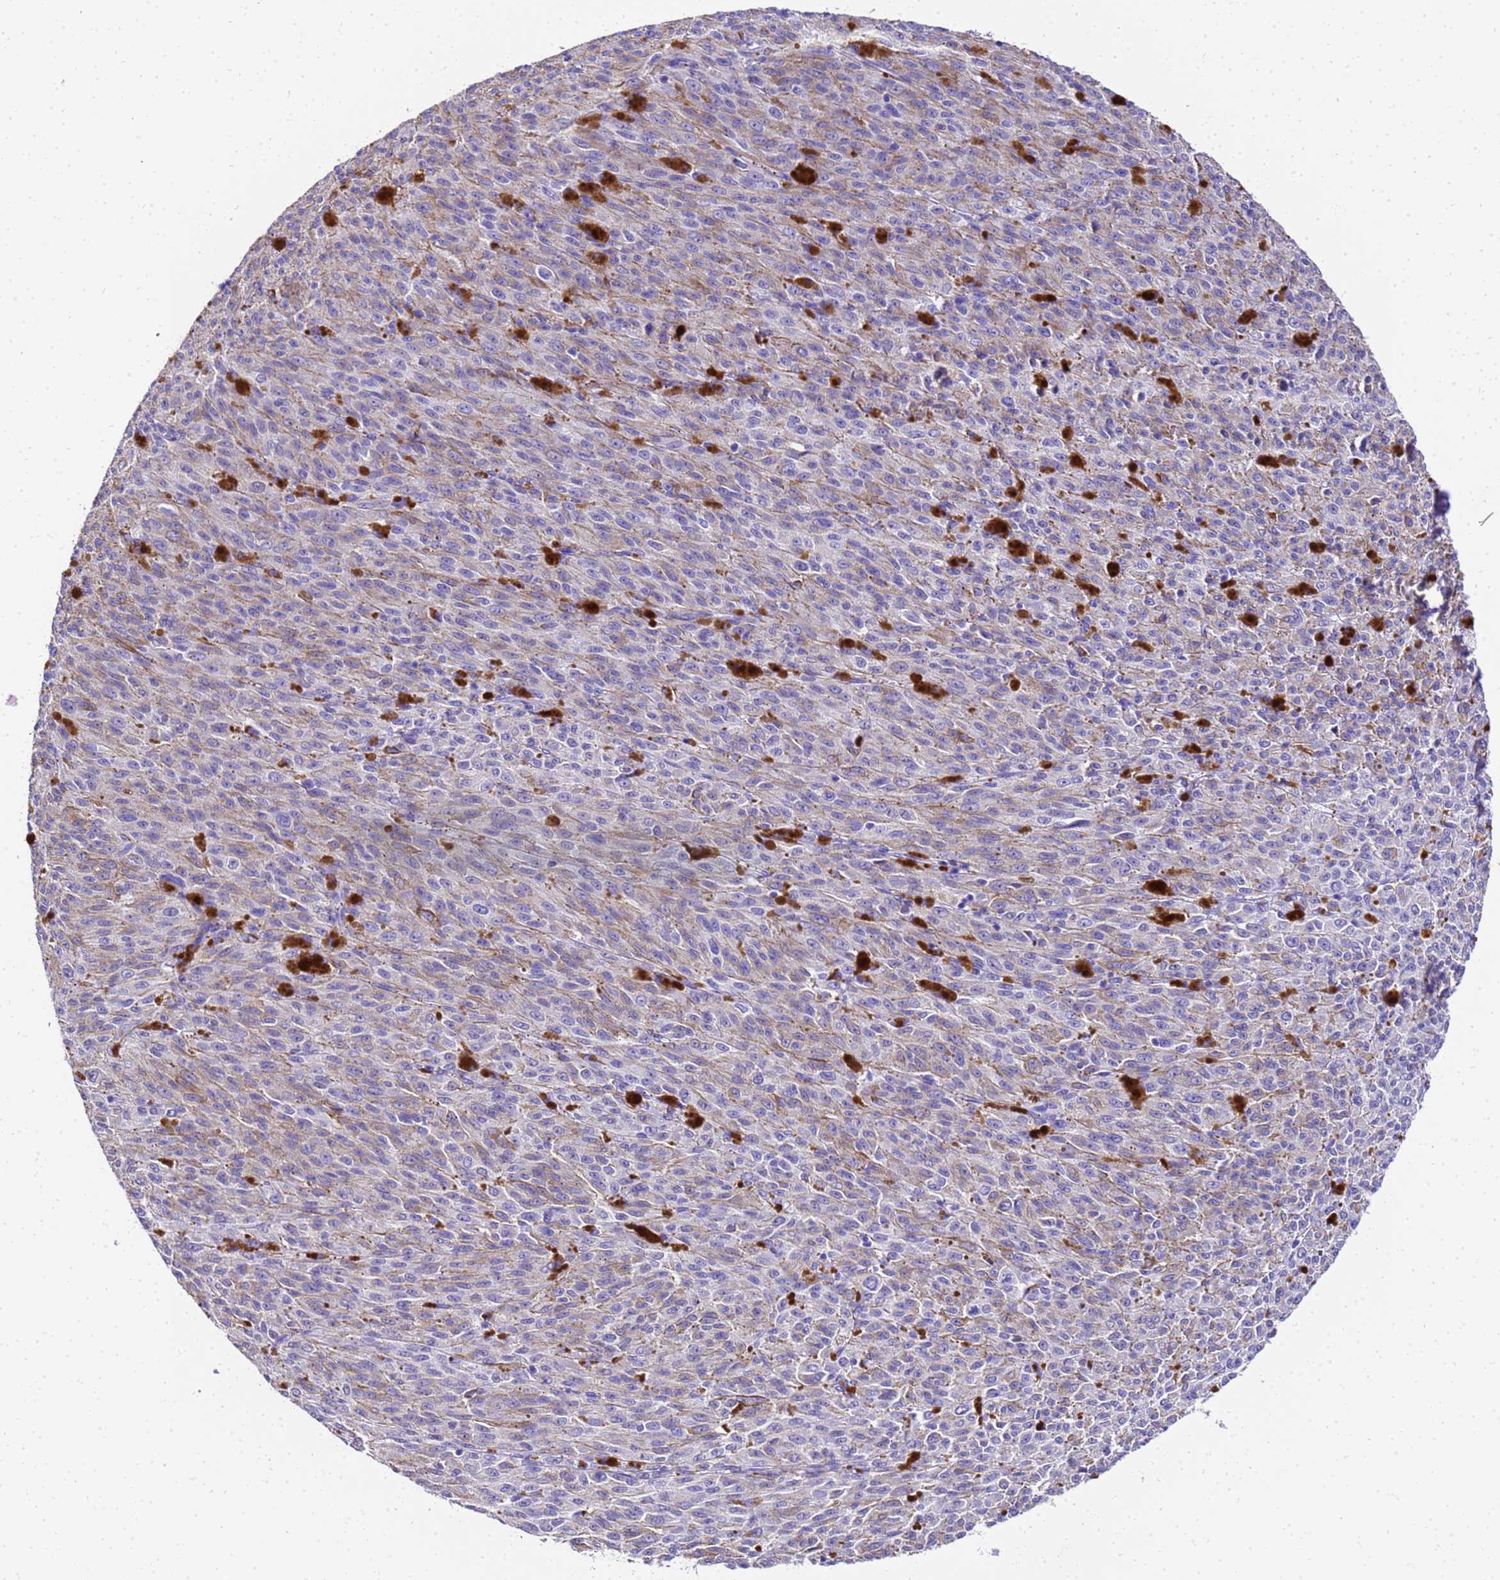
{"staining": {"intensity": "negative", "quantity": "none", "location": "none"}, "tissue": "melanoma", "cell_type": "Tumor cells", "image_type": "cancer", "snomed": [{"axis": "morphology", "description": "Malignant melanoma, NOS"}, {"axis": "topography", "description": "Skin"}], "caption": "Protein analysis of melanoma exhibits no significant staining in tumor cells.", "gene": "HSPB6", "patient": {"sex": "female", "age": 52}}